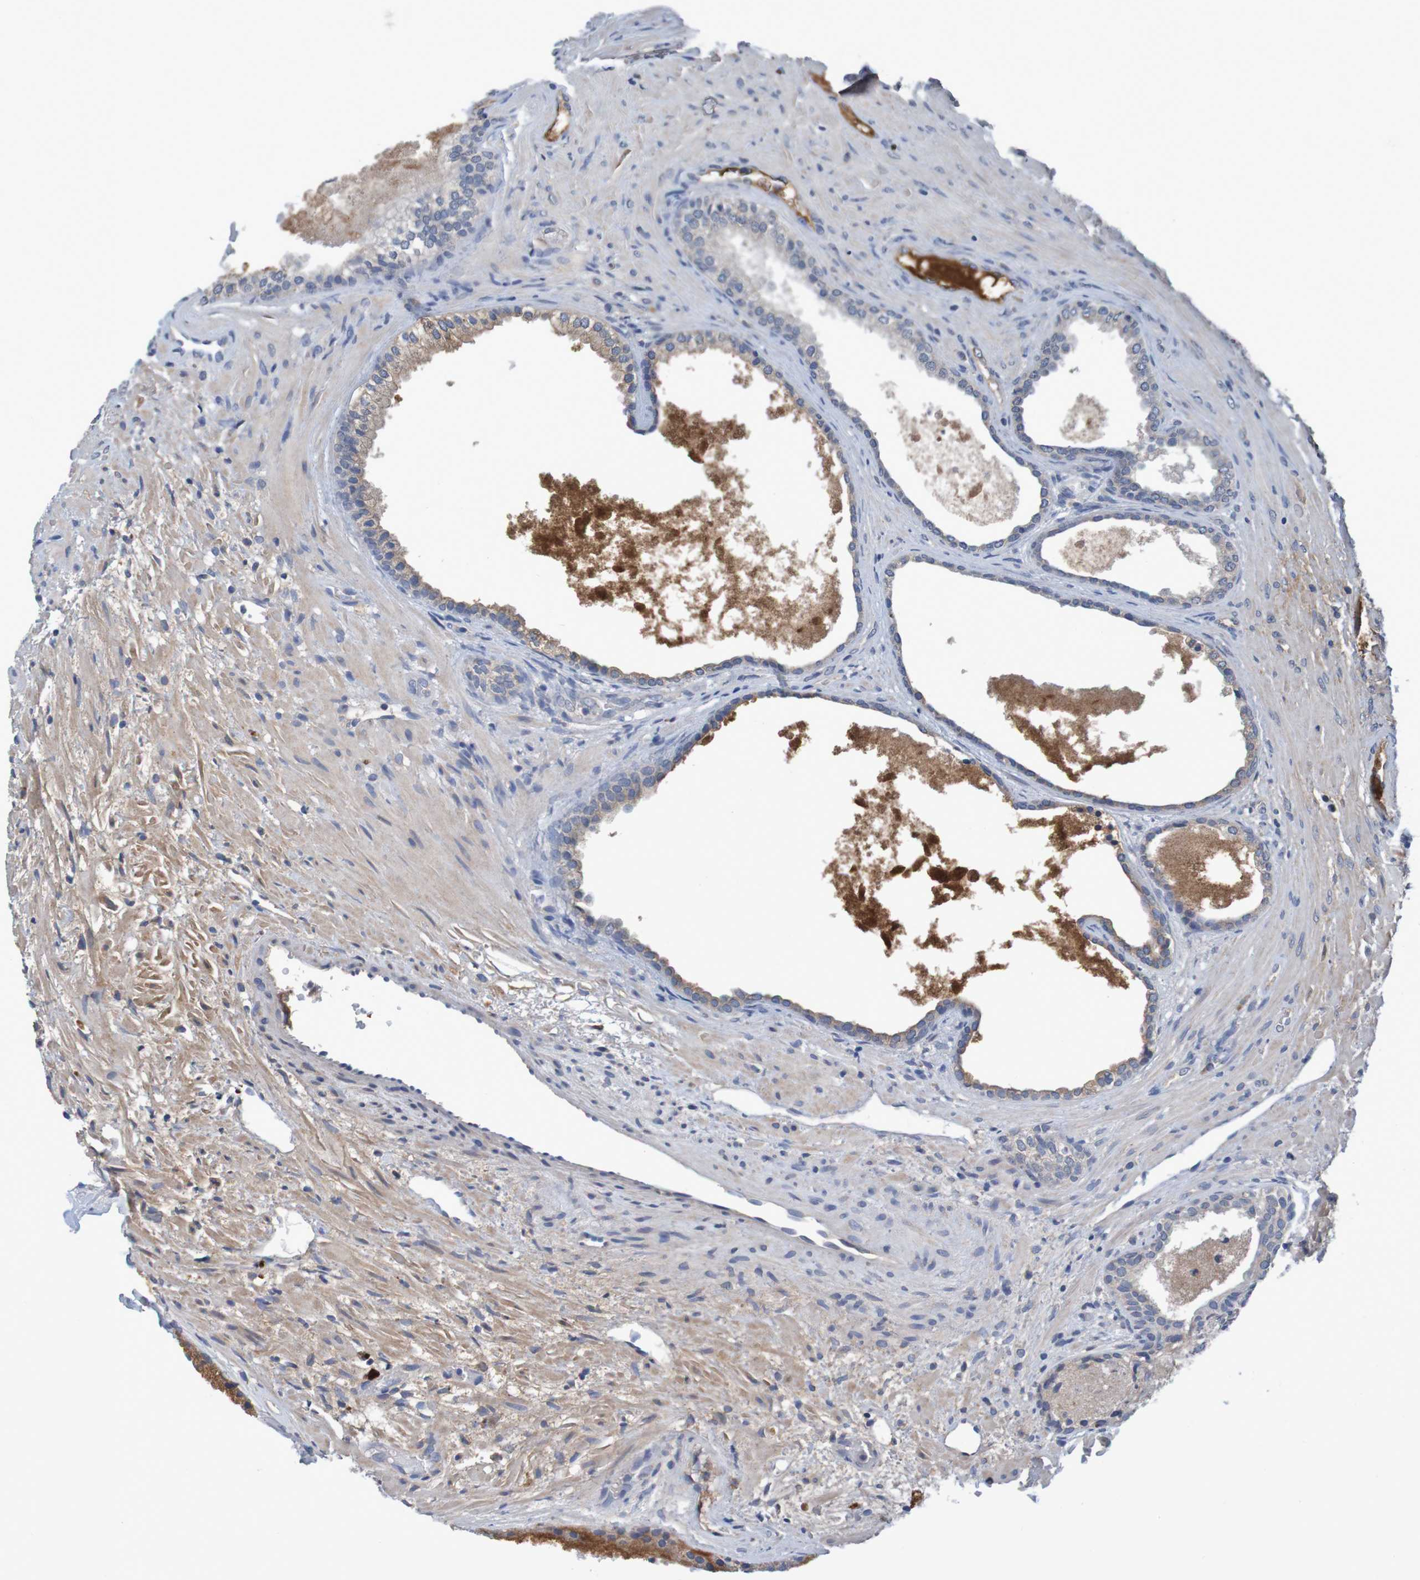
{"staining": {"intensity": "moderate", "quantity": "25%-75%", "location": "cytoplasmic/membranous"}, "tissue": "prostate", "cell_type": "Glandular cells", "image_type": "normal", "snomed": [{"axis": "morphology", "description": "Normal tissue, NOS"}, {"axis": "topography", "description": "Prostate"}], "caption": "Immunohistochemistry of unremarkable prostate displays medium levels of moderate cytoplasmic/membranous staining in approximately 25%-75% of glandular cells.", "gene": "LTA", "patient": {"sex": "male", "age": 76}}